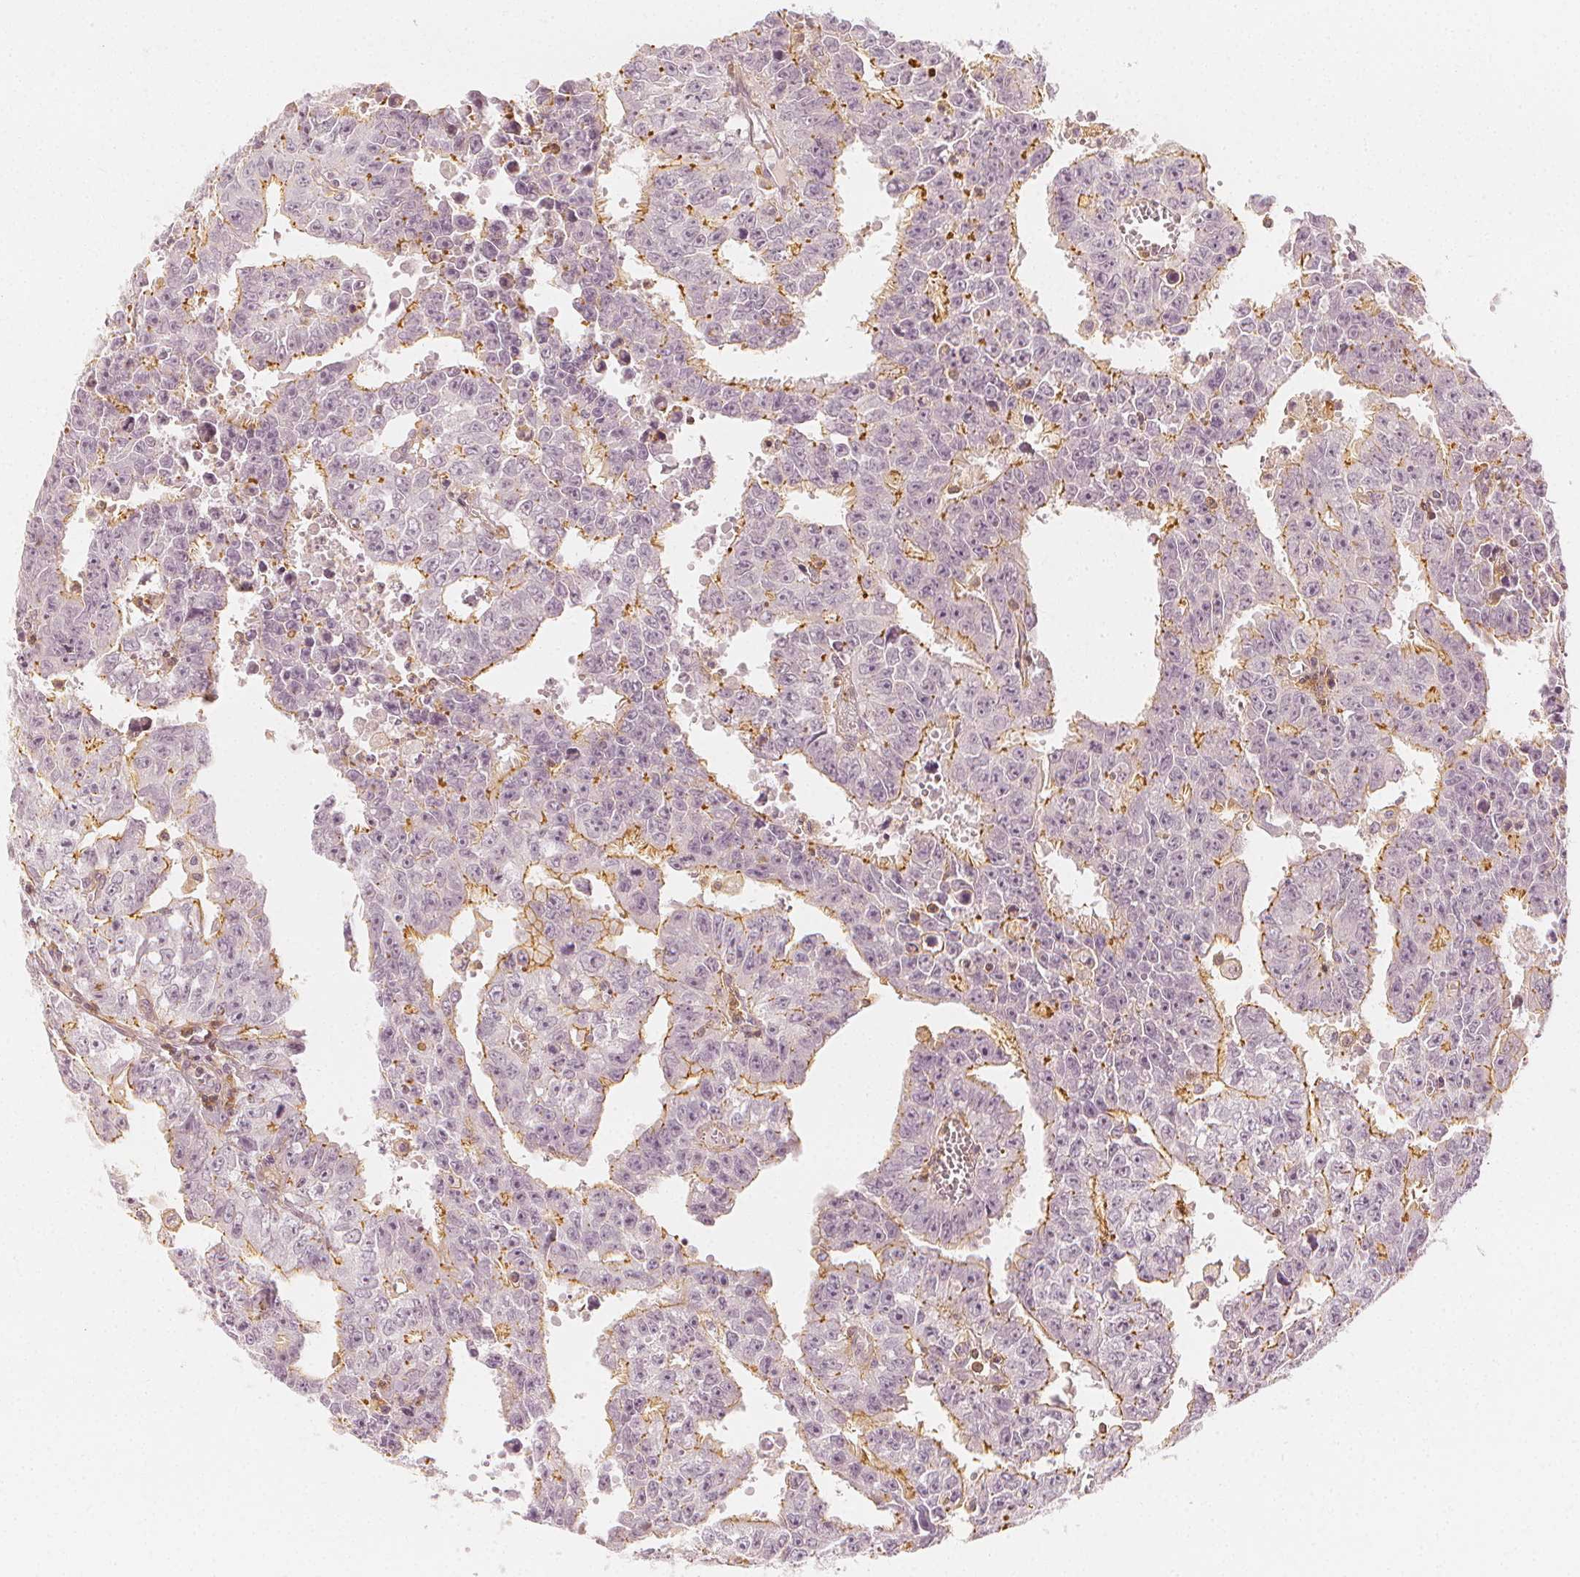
{"staining": {"intensity": "moderate", "quantity": "<25%", "location": "cytoplasmic/membranous"}, "tissue": "testis cancer", "cell_type": "Tumor cells", "image_type": "cancer", "snomed": [{"axis": "morphology", "description": "Carcinoma, Embryonal, NOS"}, {"axis": "morphology", "description": "Teratoma, malignant, NOS"}, {"axis": "topography", "description": "Testis"}], "caption": "Immunohistochemistry photomicrograph of neoplastic tissue: testis cancer stained using IHC displays low levels of moderate protein expression localized specifically in the cytoplasmic/membranous of tumor cells, appearing as a cytoplasmic/membranous brown color.", "gene": "ARHGAP26", "patient": {"sex": "male", "age": 24}}